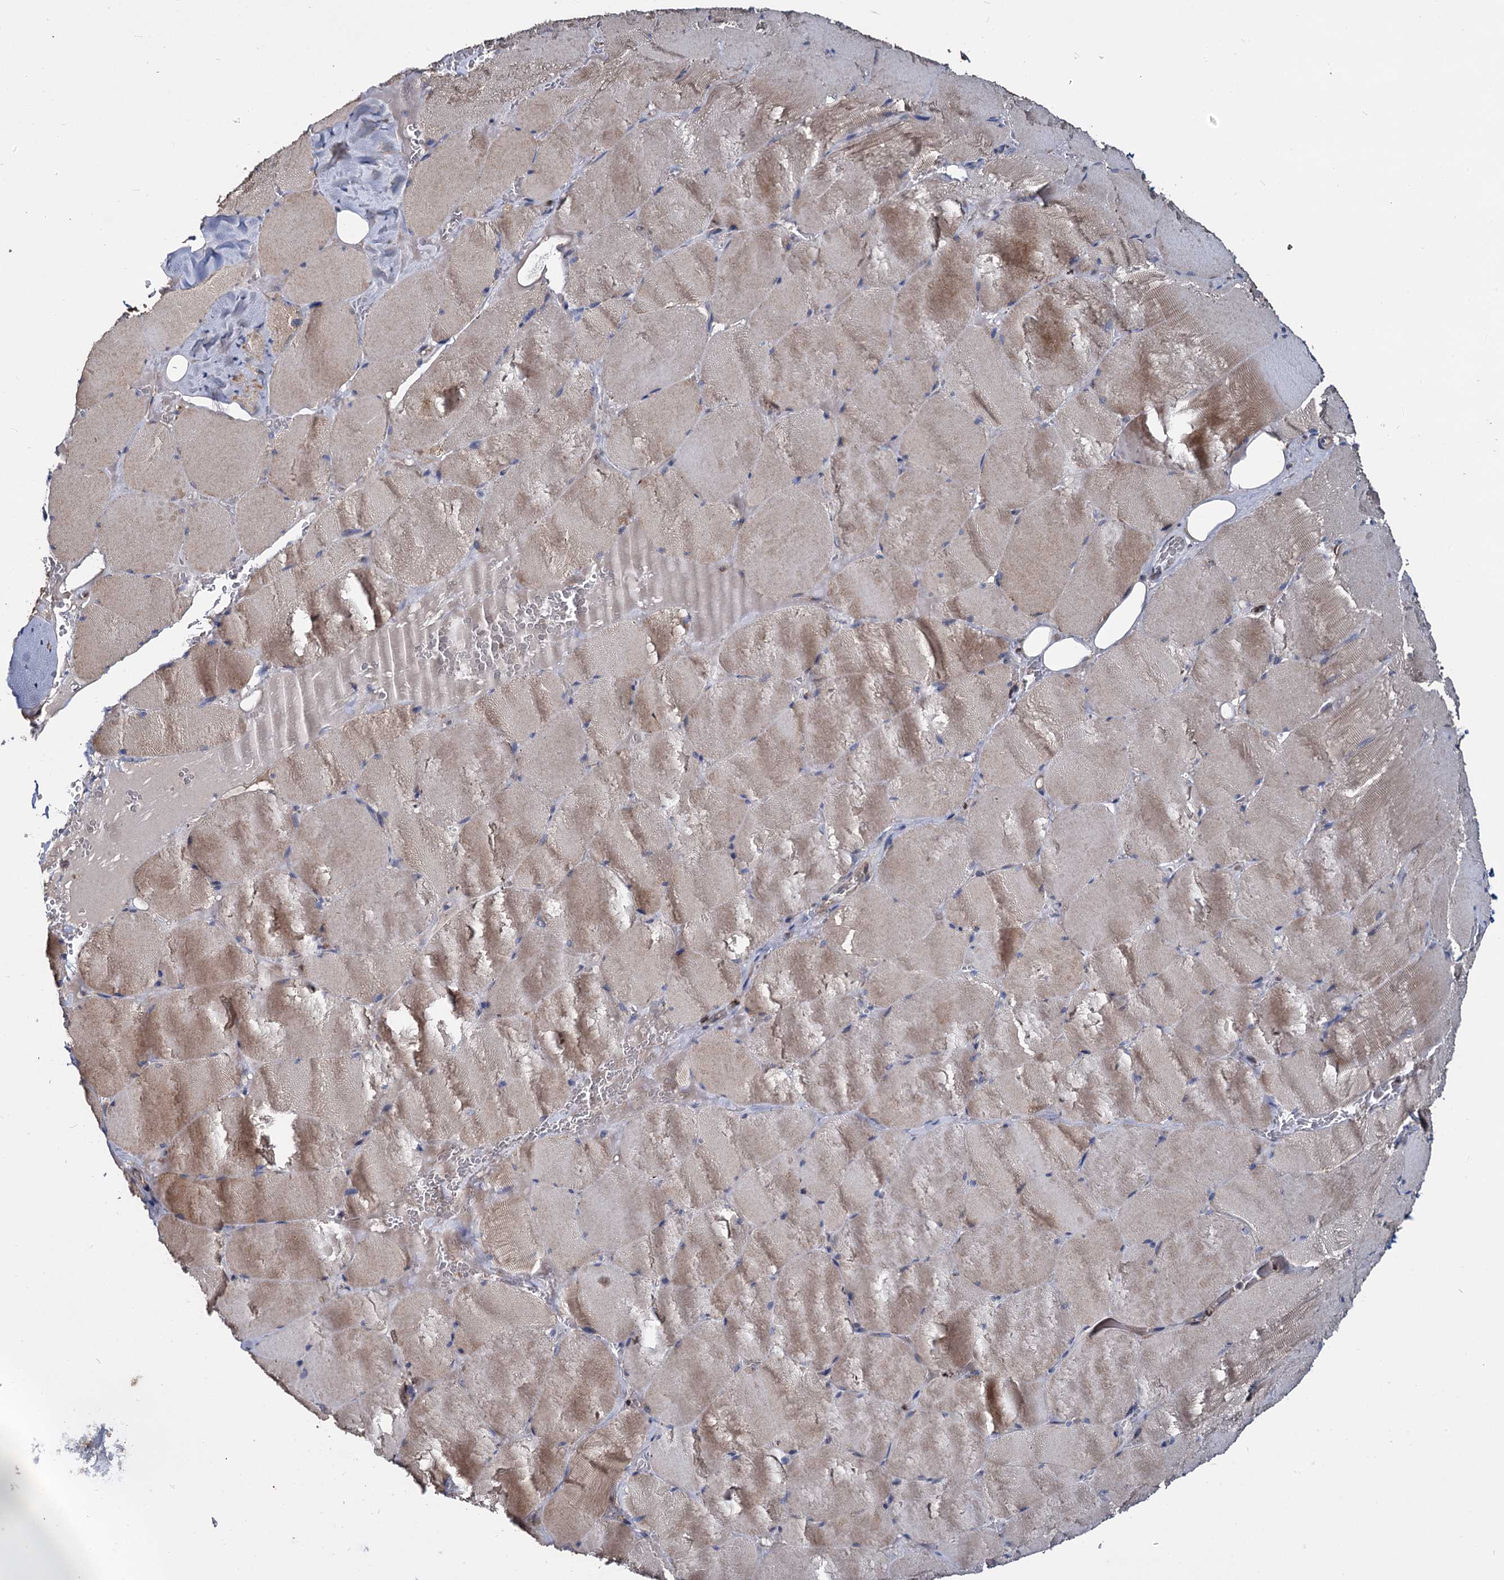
{"staining": {"intensity": "weak", "quantity": ">75%", "location": "cytoplasmic/membranous"}, "tissue": "skeletal muscle", "cell_type": "Myocytes", "image_type": "normal", "snomed": [{"axis": "morphology", "description": "Normal tissue, NOS"}, {"axis": "topography", "description": "Skeletal muscle"}, {"axis": "topography", "description": "Head-Neck"}], "caption": "Approximately >75% of myocytes in benign skeletal muscle reveal weak cytoplasmic/membranous protein expression as visualized by brown immunohistochemical staining.", "gene": "CEP192", "patient": {"sex": "male", "age": 66}}